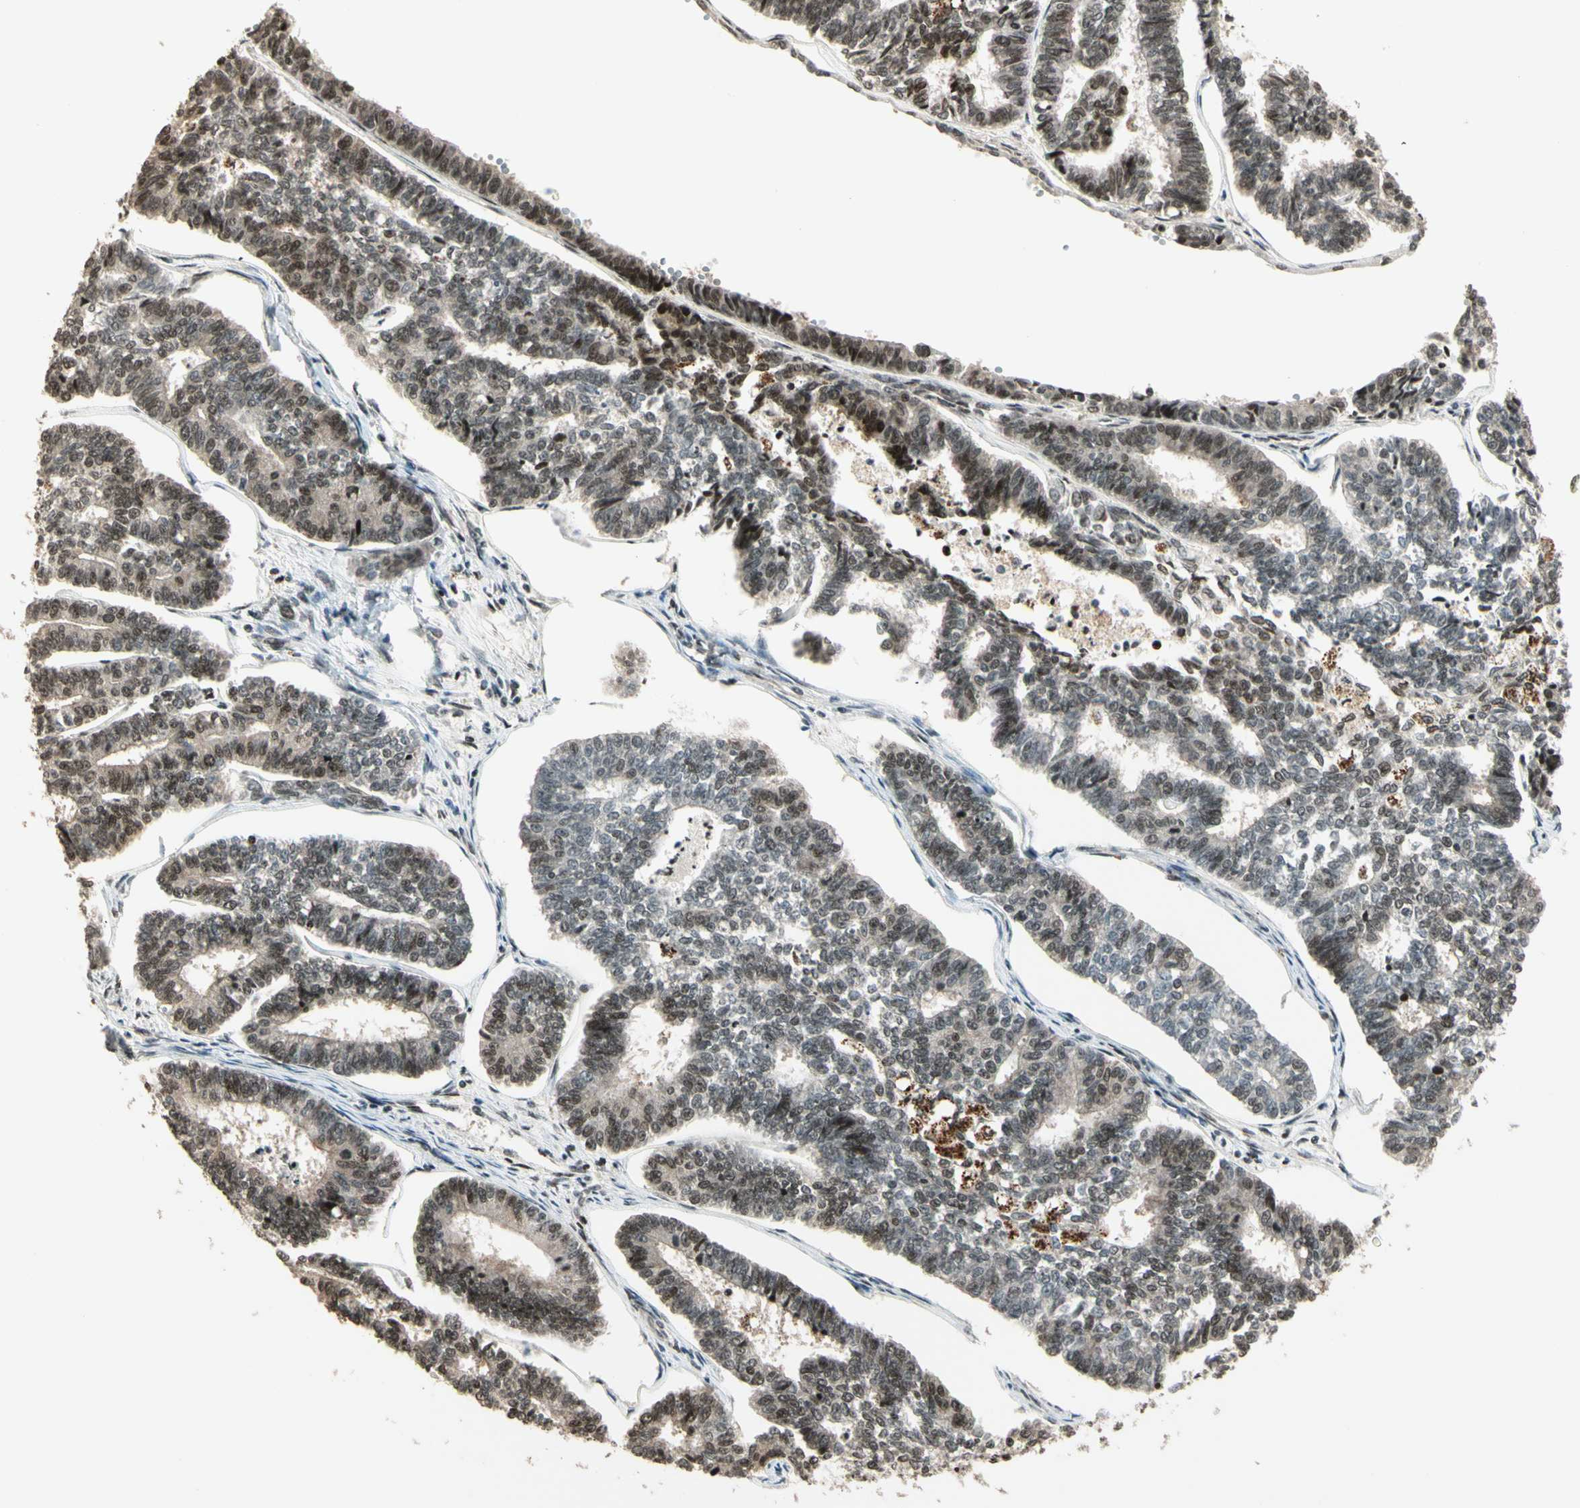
{"staining": {"intensity": "moderate", "quantity": ">75%", "location": "cytoplasmic/membranous,nuclear"}, "tissue": "endometrial cancer", "cell_type": "Tumor cells", "image_type": "cancer", "snomed": [{"axis": "morphology", "description": "Adenocarcinoma, NOS"}, {"axis": "topography", "description": "Endometrium"}], "caption": "Immunohistochemistry (DAB (3,3'-diaminobenzidine)) staining of endometrial cancer (adenocarcinoma) exhibits moderate cytoplasmic/membranous and nuclear protein staining in about >75% of tumor cells. The staining was performed using DAB (3,3'-diaminobenzidine), with brown indicating positive protein expression. Nuclei are stained blue with hematoxylin.", "gene": "TSHZ3", "patient": {"sex": "female", "age": 70}}